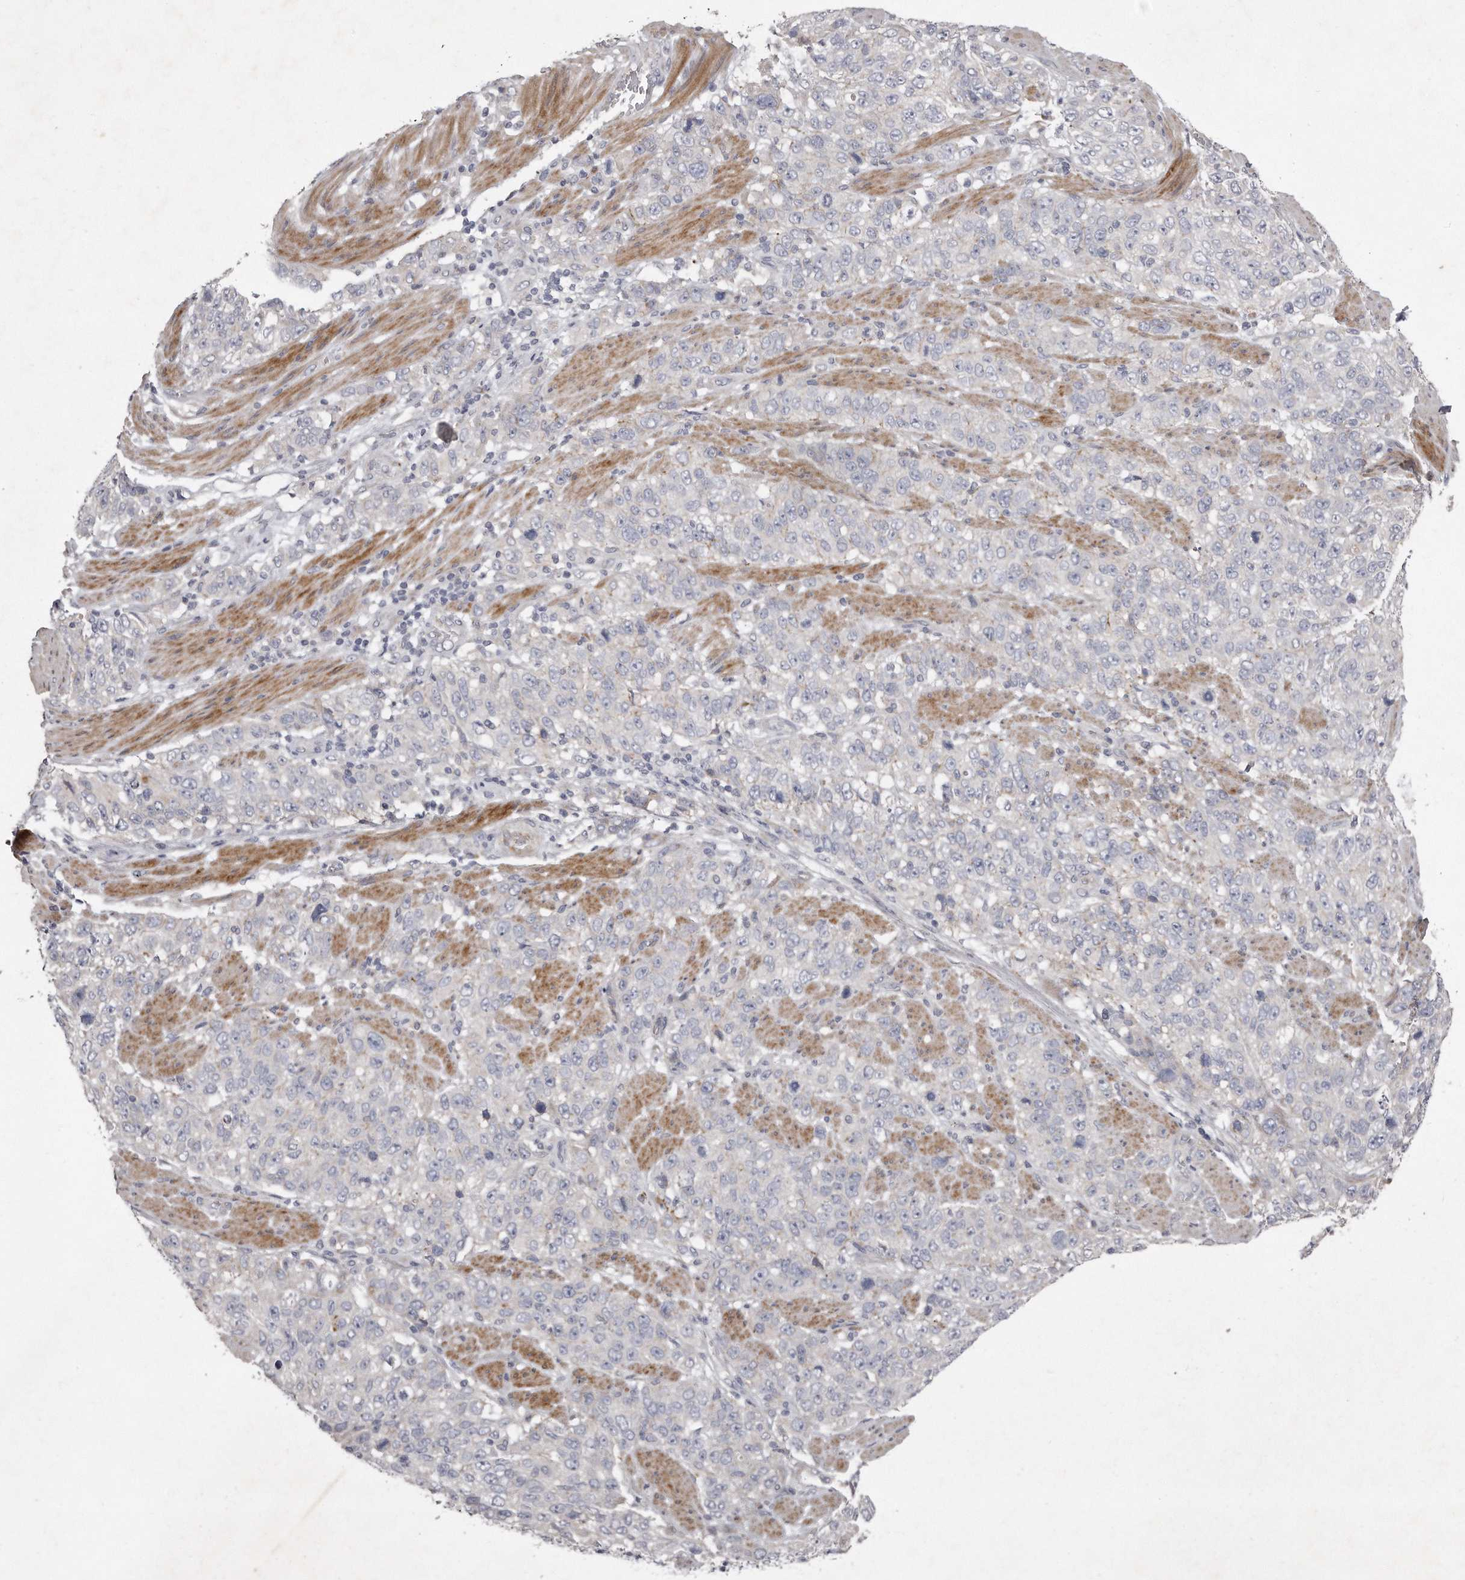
{"staining": {"intensity": "negative", "quantity": "none", "location": "none"}, "tissue": "stomach cancer", "cell_type": "Tumor cells", "image_type": "cancer", "snomed": [{"axis": "morphology", "description": "Adenocarcinoma, NOS"}, {"axis": "topography", "description": "Stomach"}], "caption": "Tumor cells show no significant protein positivity in stomach cancer.", "gene": "TECR", "patient": {"sex": "male", "age": 48}}